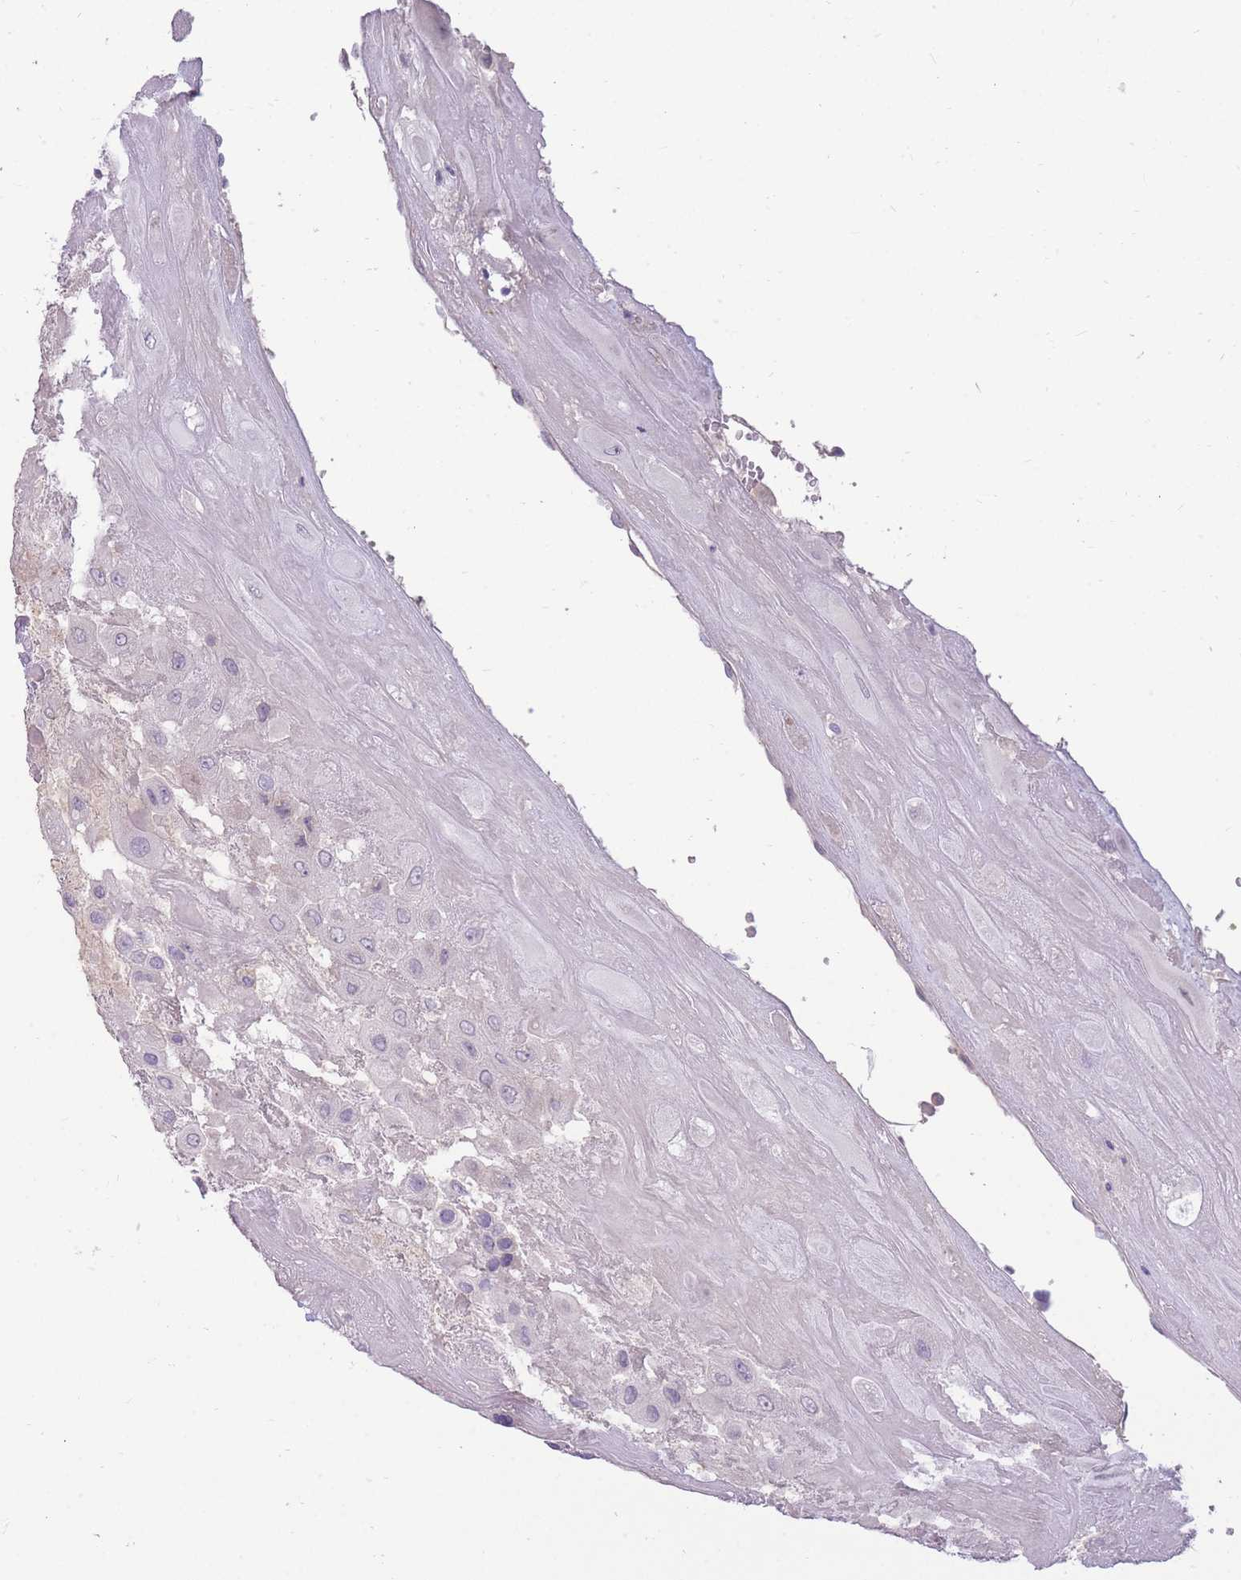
{"staining": {"intensity": "negative", "quantity": "none", "location": "none"}, "tissue": "placenta", "cell_type": "Decidual cells", "image_type": "normal", "snomed": [{"axis": "morphology", "description": "Normal tissue, NOS"}, {"axis": "topography", "description": "Placenta"}], "caption": "This is an immunohistochemistry (IHC) photomicrograph of unremarkable placenta. There is no staining in decidual cells.", "gene": "TPSD1", "patient": {"sex": "female", "age": 32}}